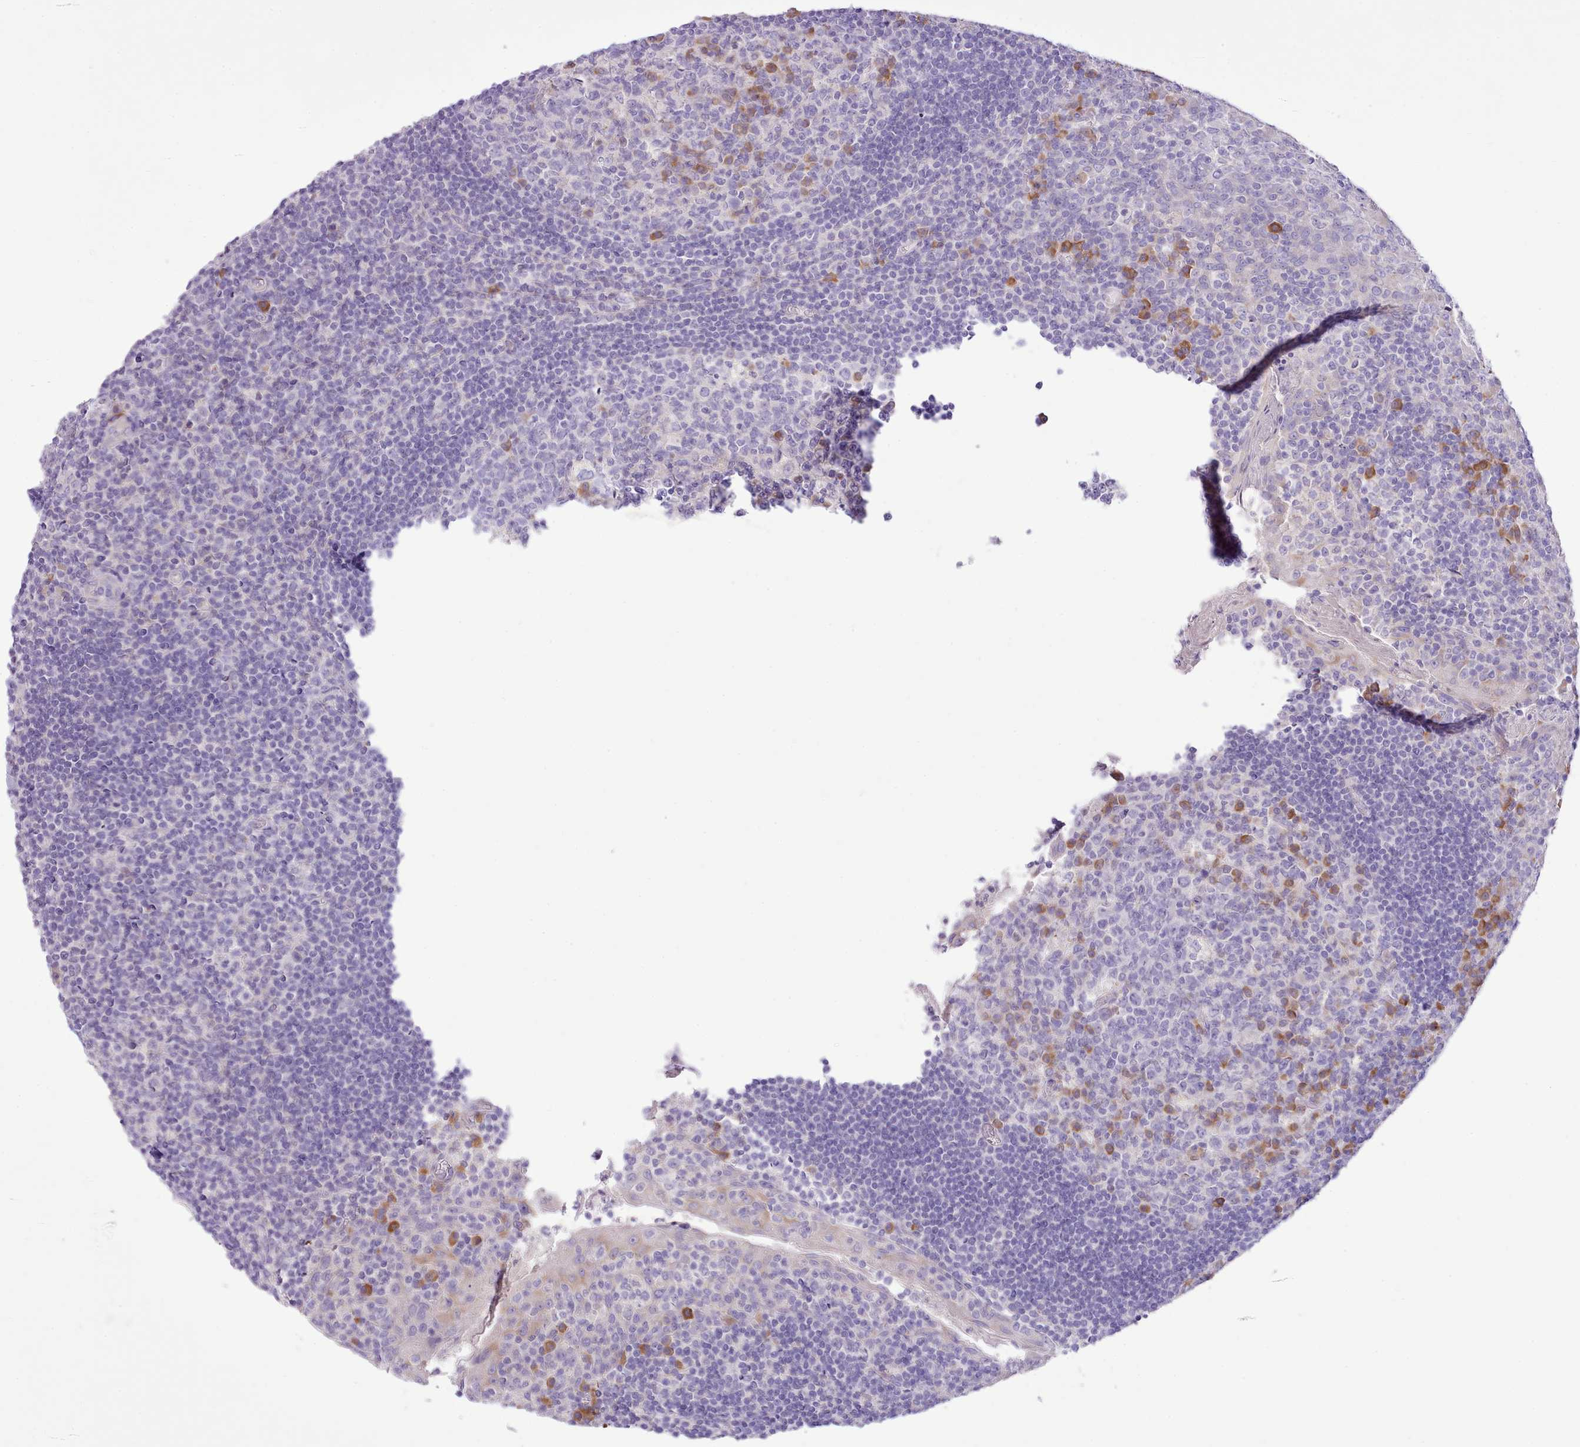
{"staining": {"intensity": "moderate", "quantity": "<25%", "location": "cytoplasmic/membranous"}, "tissue": "tonsil", "cell_type": "Germinal center cells", "image_type": "normal", "snomed": [{"axis": "morphology", "description": "Normal tissue, NOS"}, {"axis": "topography", "description": "Tonsil"}], "caption": "A high-resolution histopathology image shows immunohistochemistry (IHC) staining of normal tonsil, which reveals moderate cytoplasmic/membranous expression in approximately <25% of germinal center cells.", "gene": "CCL1", "patient": {"sex": "male", "age": 17}}